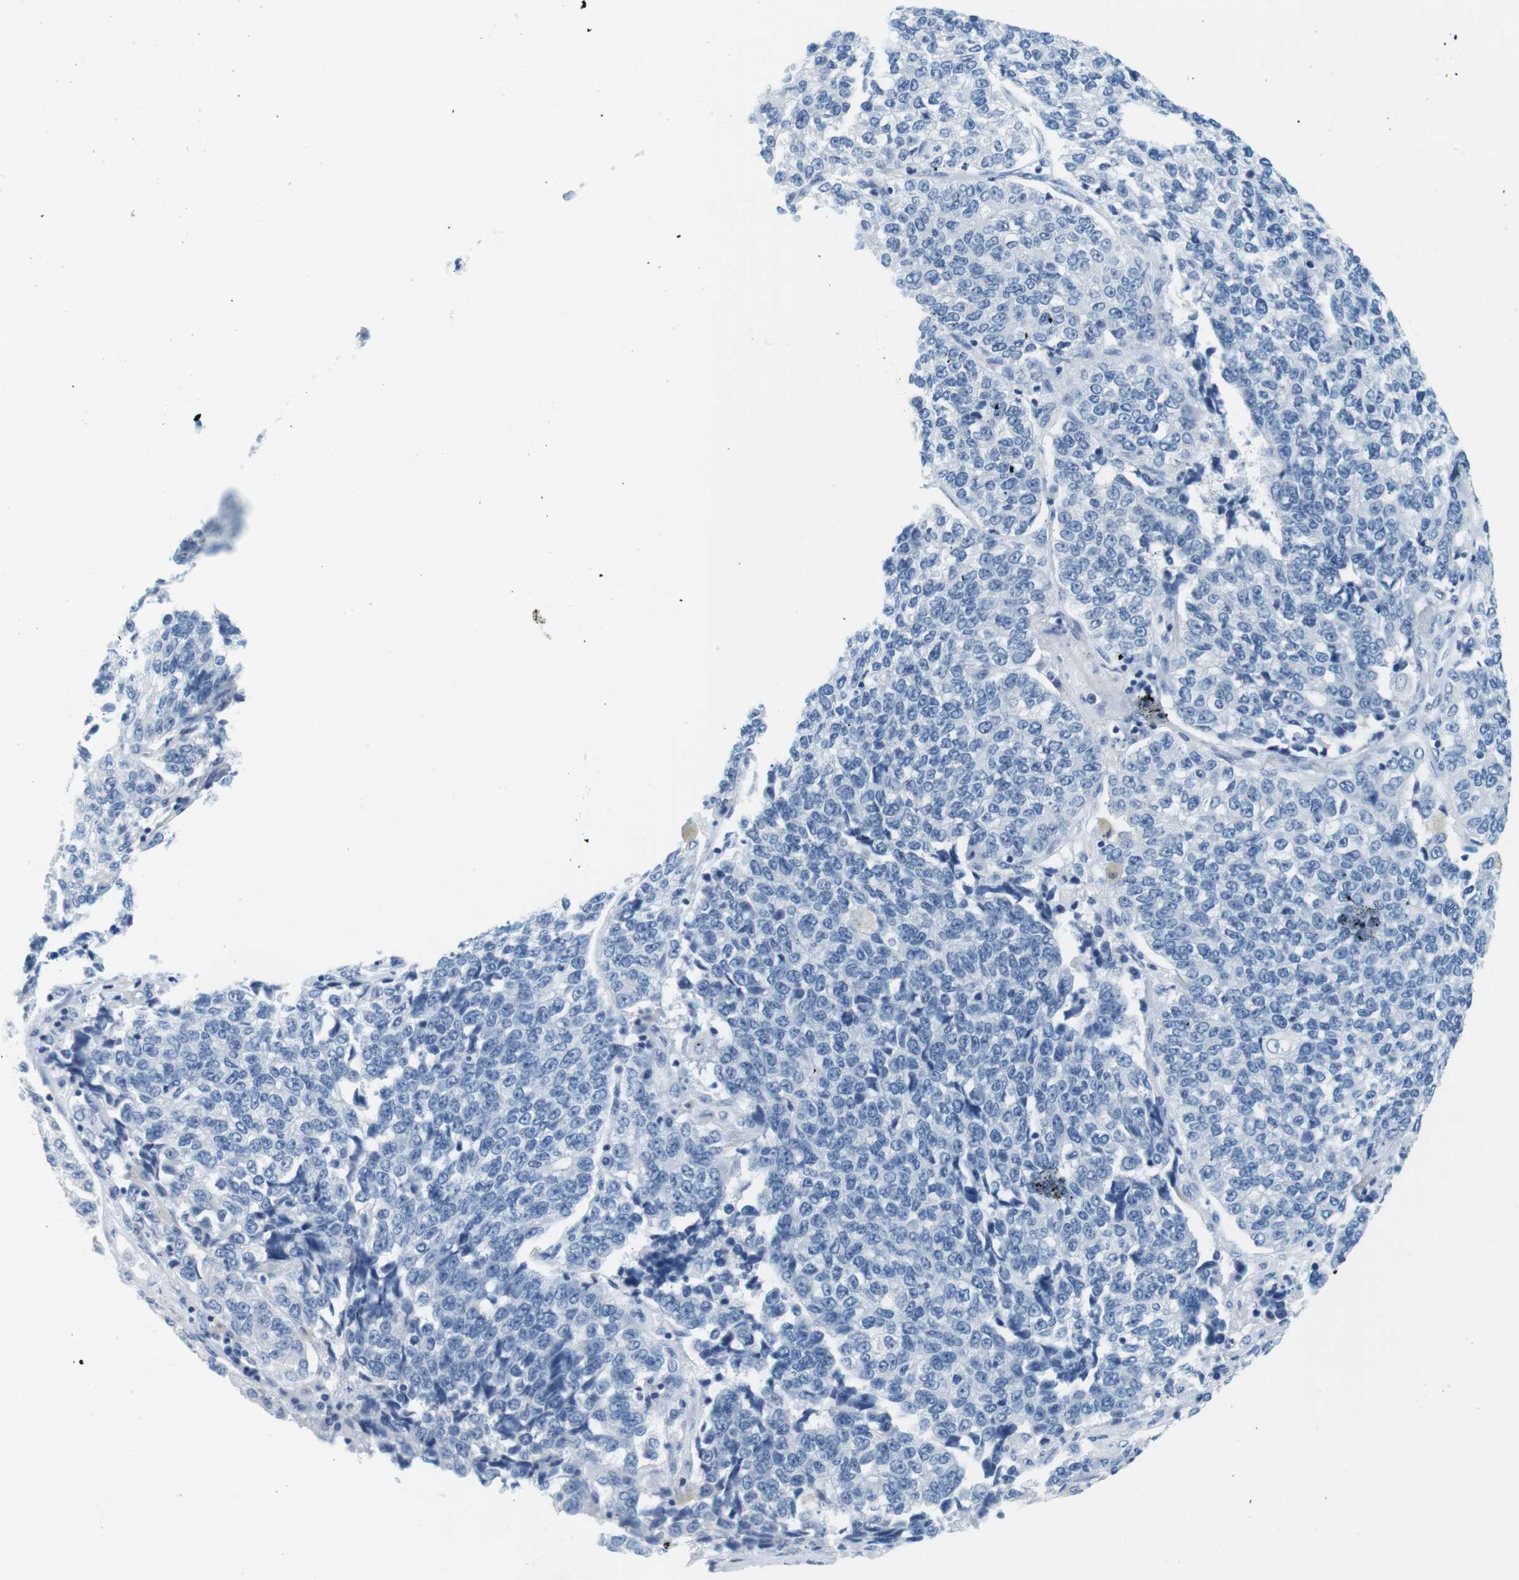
{"staining": {"intensity": "negative", "quantity": "none", "location": "none"}, "tissue": "lung cancer", "cell_type": "Tumor cells", "image_type": "cancer", "snomed": [{"axis": "morphology", "description": "Adenocarcinoma, NOS"}, {"axis": "topography", "description": "Lung"}], "caption": "DAB immunohistochemical staining of human lung adenocarcinoma shows no significant staining in tumor cells.", "gene": "CYP2C9", "patient": {"sex": "male", "age": 49}}